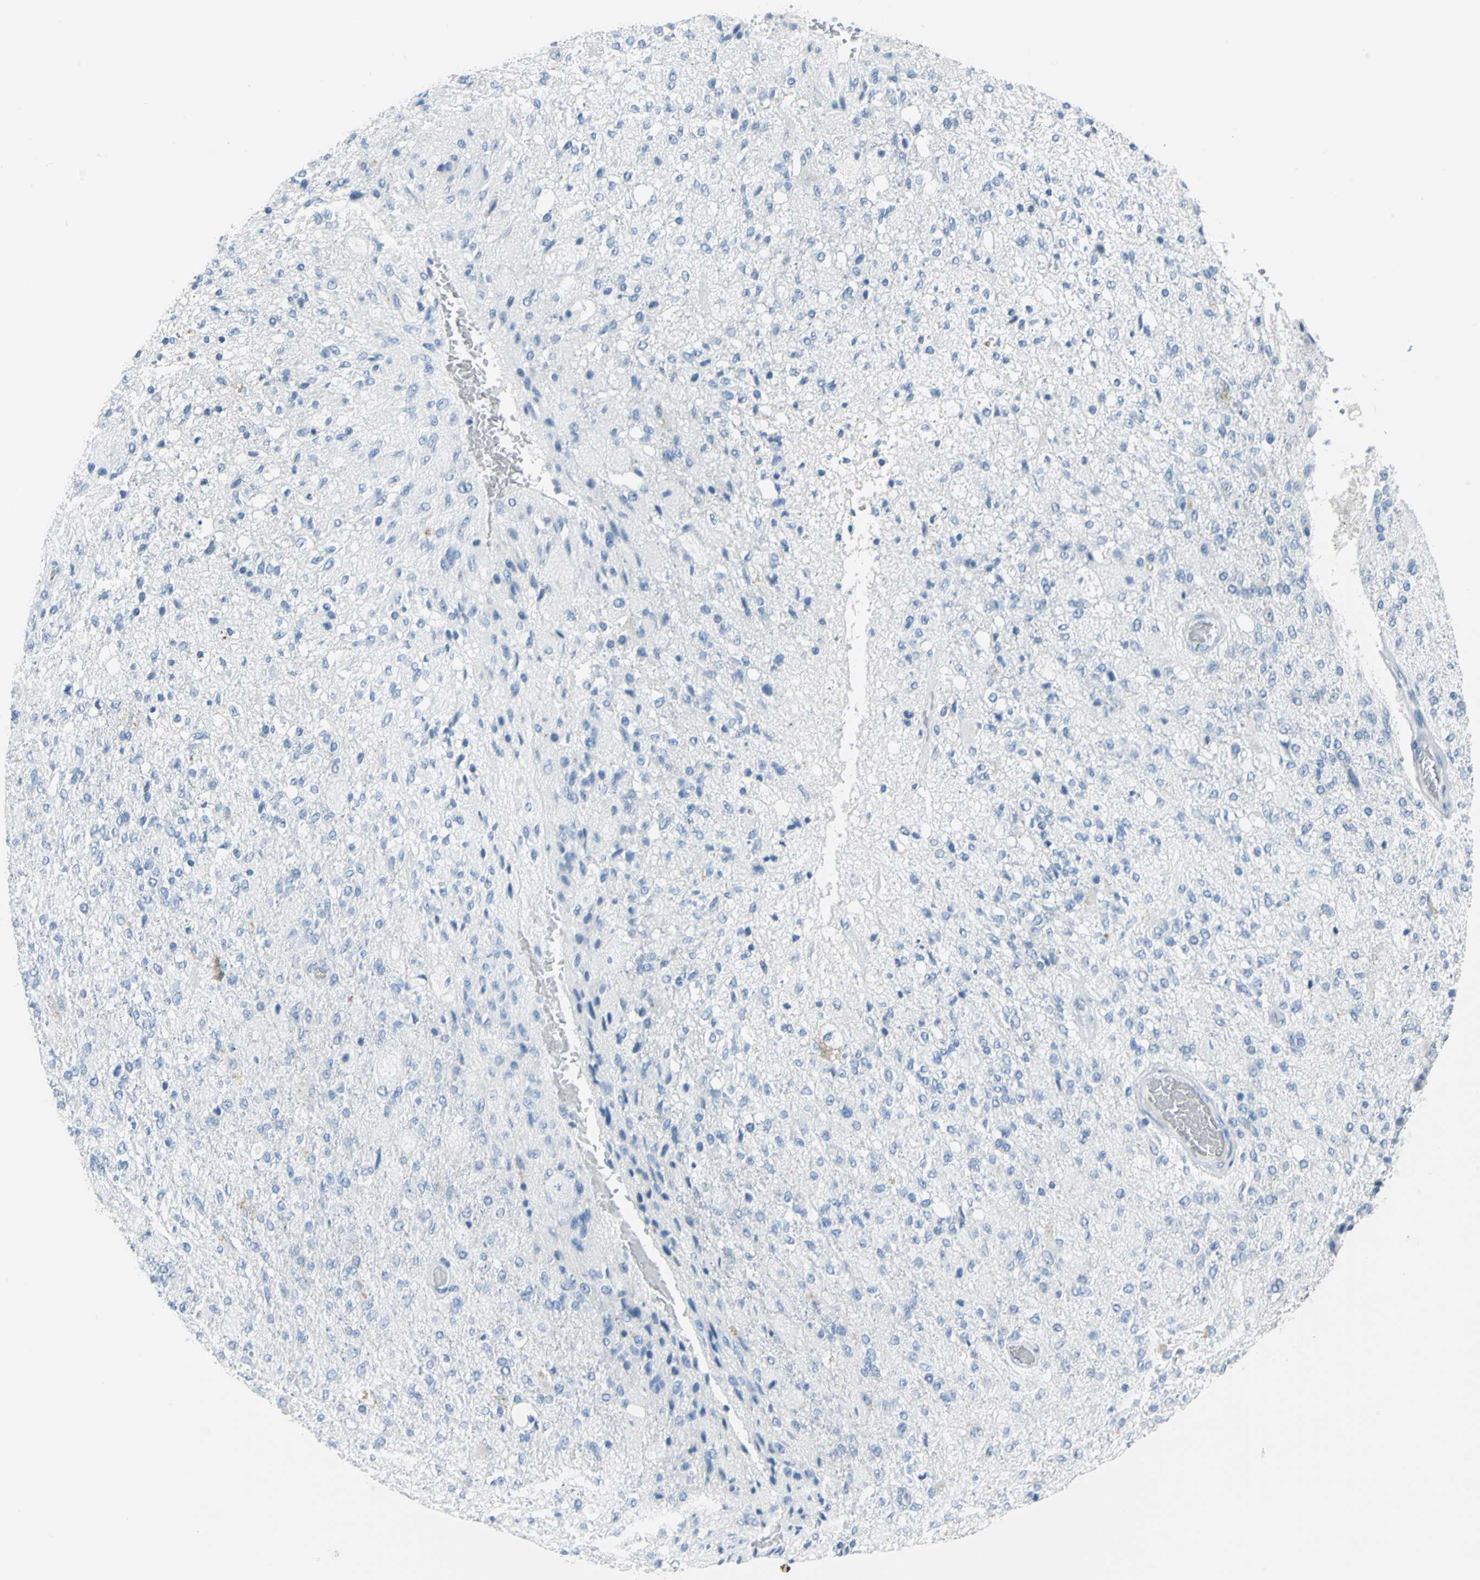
{"staining": {"intensity": "negative", "quantity": "none", "location": "none"}, "tissue": "glioma", "cell_type": "Tumor cells", "image_type": "cancer", "snomed": [{"axis": "morphology", "description": "Normal tissue, NOS"}, {"axis": "morphology", "description": "Glioma, malignant, High grade"}, {"axis": "topography", "description": "Cerebral cortex"}], "caption": "The image reveals no significant positivity in tumor cells of high-grade glioma (malignant).", "gene": "SFN", "patient": {"sex": "male", "age": 77}}